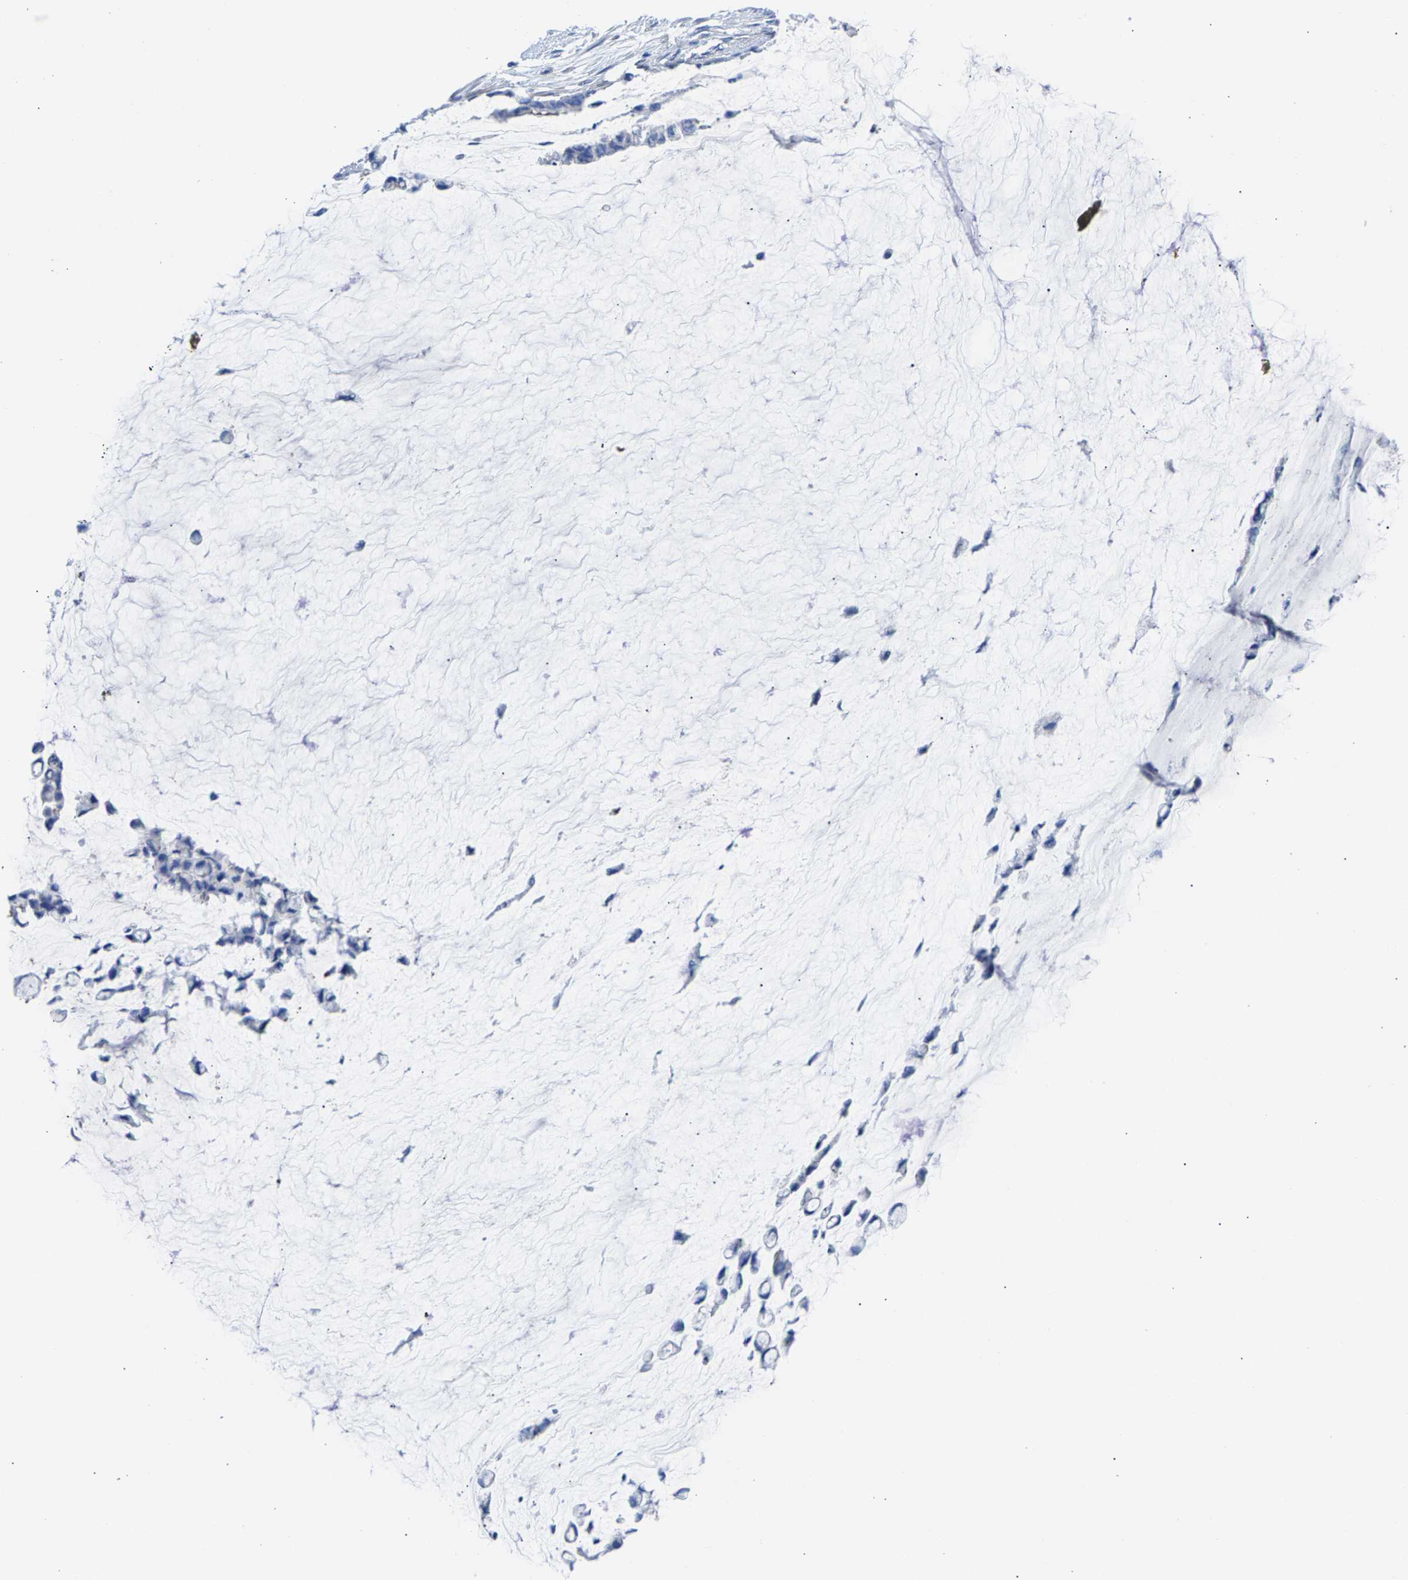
{"staining": {"intensity": "negative", "quantity": "none", "location": "none"}, "tissue": "pancreatic cancer", "cell_type": "Tumor cells", "image_type": "cancer", "snomed": [{"axis": "morphology", "description": "Adenocarcinoma, NOS"}, {"axis": "topography", "description": "Pancreas"}], "caption": "Pancreatic cancer (adenocarcinoma) was stained to show a protein in brown. There is no significant positivity in tumor cells.", "gene": "CPA1", "patient": {"sex": "male", "age": 41}}